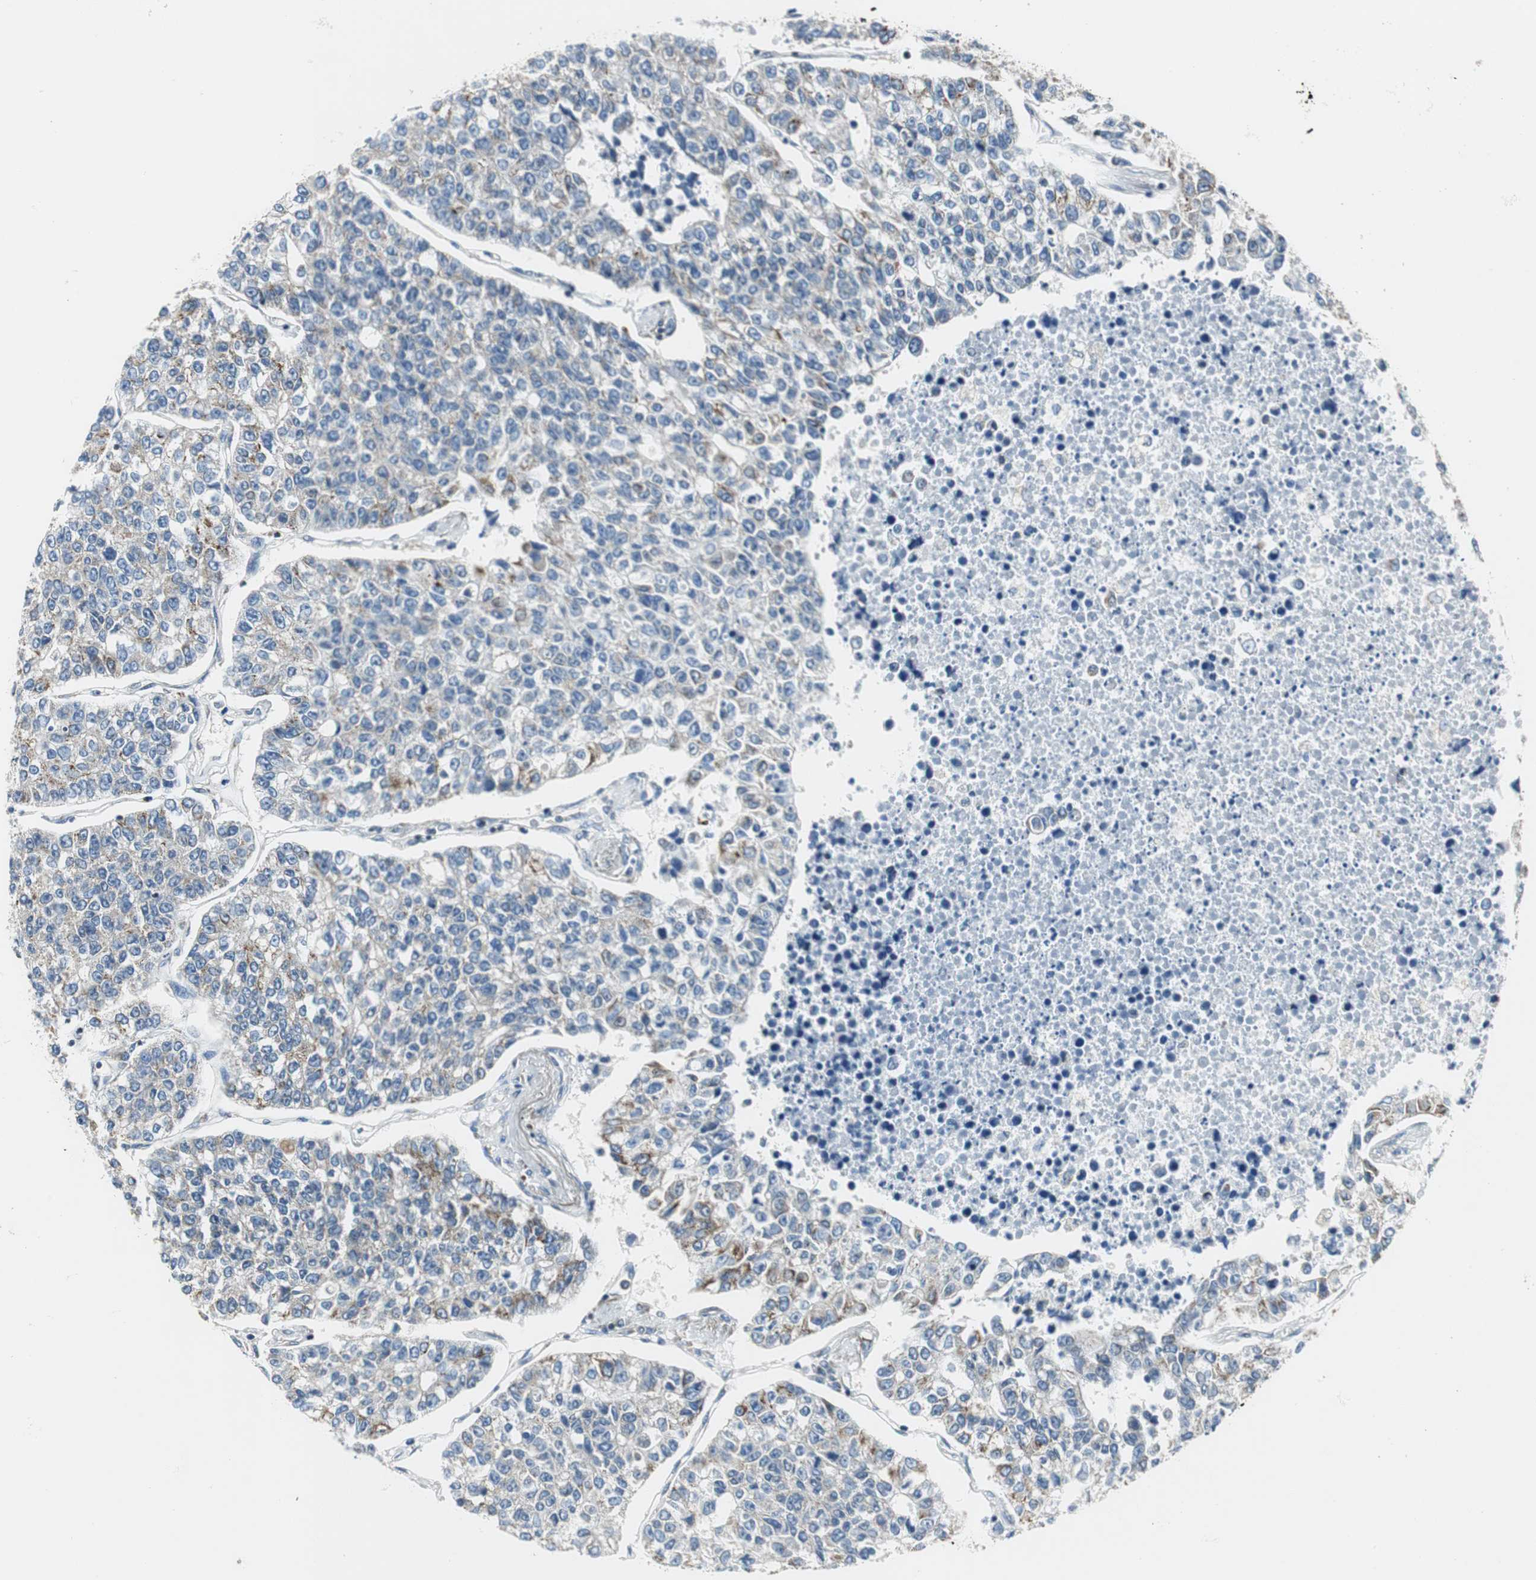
{"staining": {"intensity": "moderate", "quantity": "<25%", "location": "cytoplasmic/membranous"}, "tissue": "lung cancer", "cell_type": "Tumor cells", "image_type": "cancer", "snomed": [{"axis": "morphology", "description": "Adenocarcinoma, NOS"}, {"axis": "topography", "description": "Lung"}], "caption": "Human lung cancer (adenocarcinoma) stained with a brown dye reveals moderate cytoplasmic/membranous positive expression in approximately <25% of tumor cells.", "gene": "GSTK1", "patient": {"sex": "male", "age": 49}}